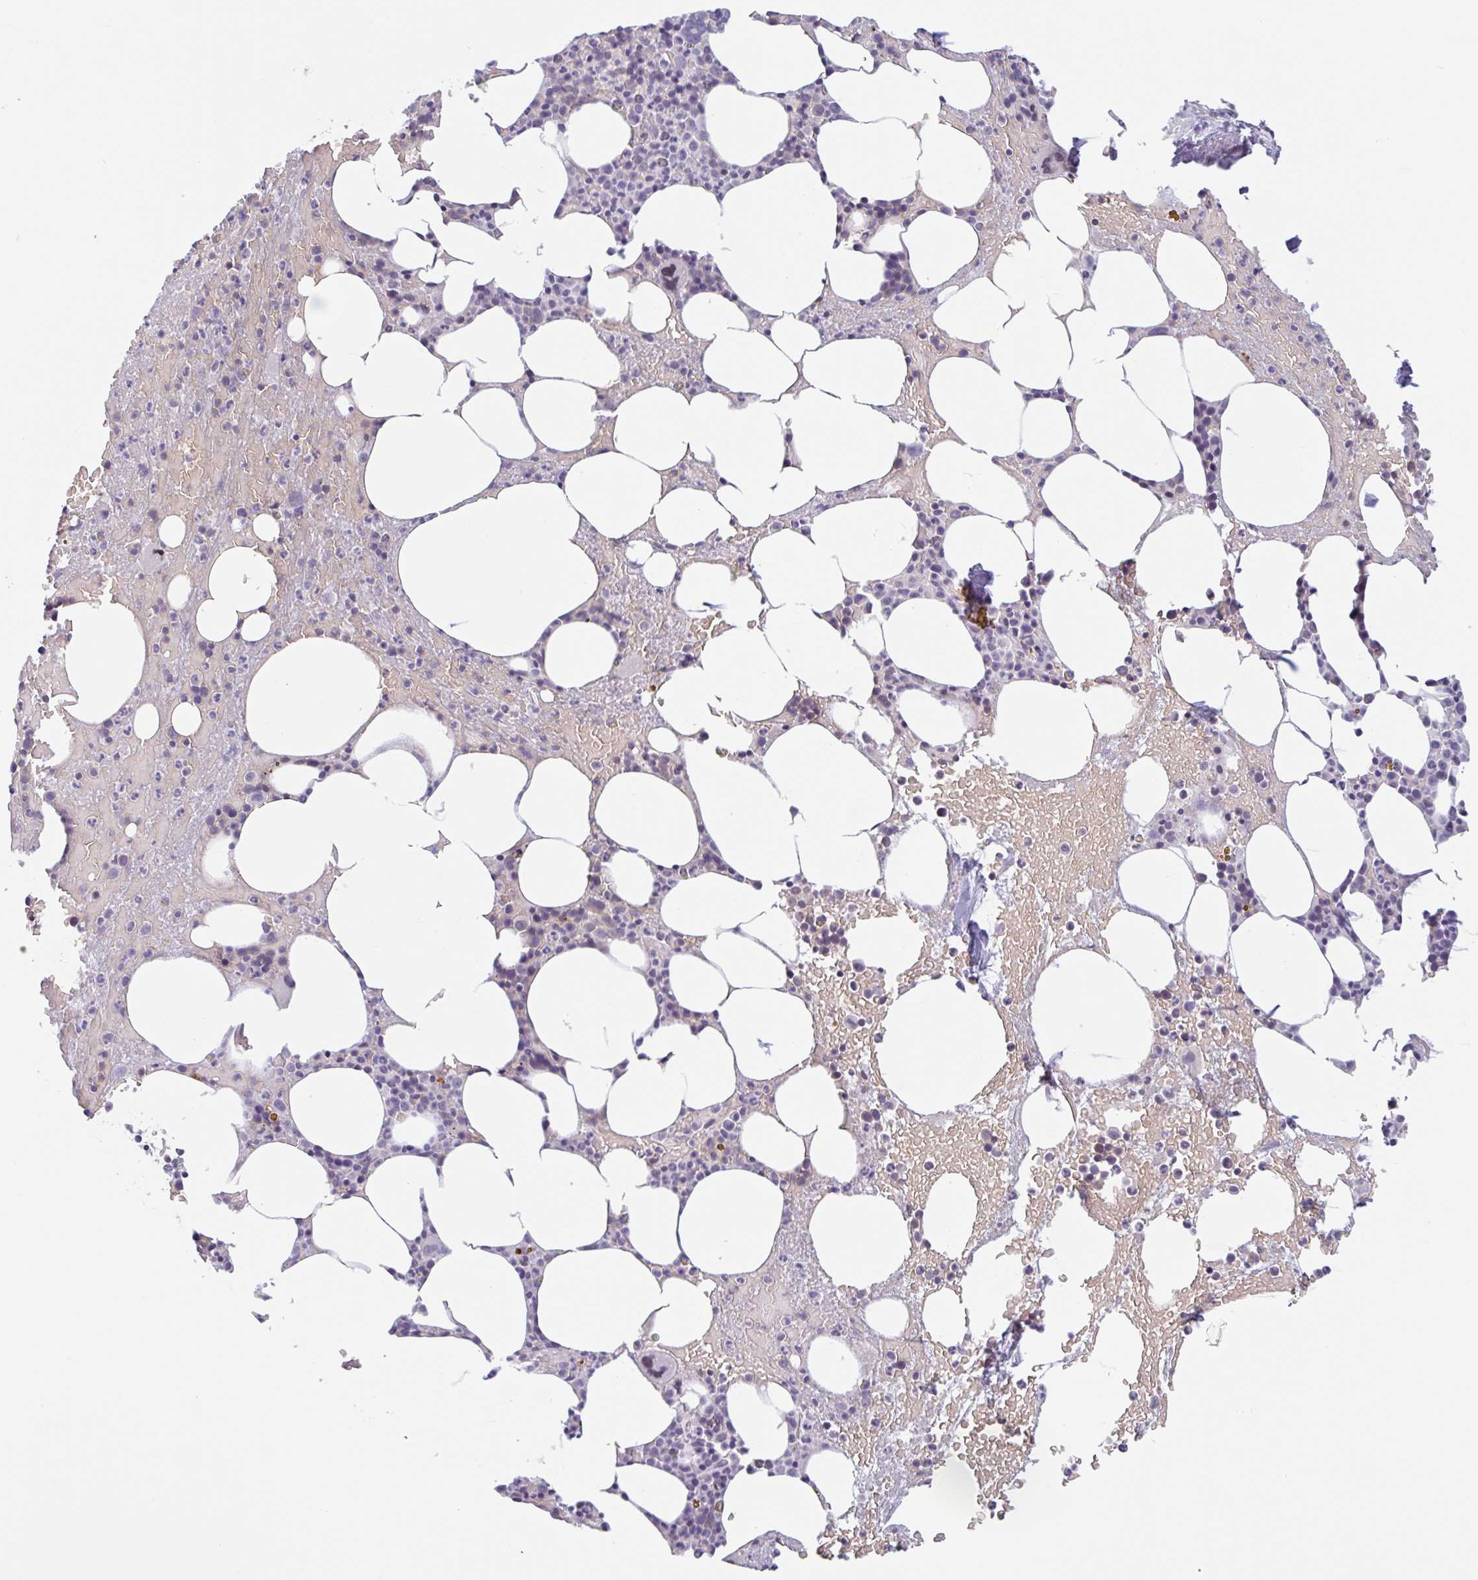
{"staining": {"intensity": "negative", "quantity": "none", "location": "none"}, "tissue": "bone marrow", "cell_type": "Hematopoietic cells", "image_type": "normal", "snomed": [{"axis": "morphology", "description": "Normal tissue, NOS"}, {"axis": "topography", "description": "Bone marrow"}], "caption": "Bone marrow was stained to show a protein in brown. There is no significant staining in hematopoietic cells. Brightfield microscopy of immunohistochemistry stained with DAB (3,3'-diaminobenzidine) (brown) and hematoxylin (blue), captured at high magnification.", "gene": "RHAG", "patient": {"sex": "female", "age": 62}}